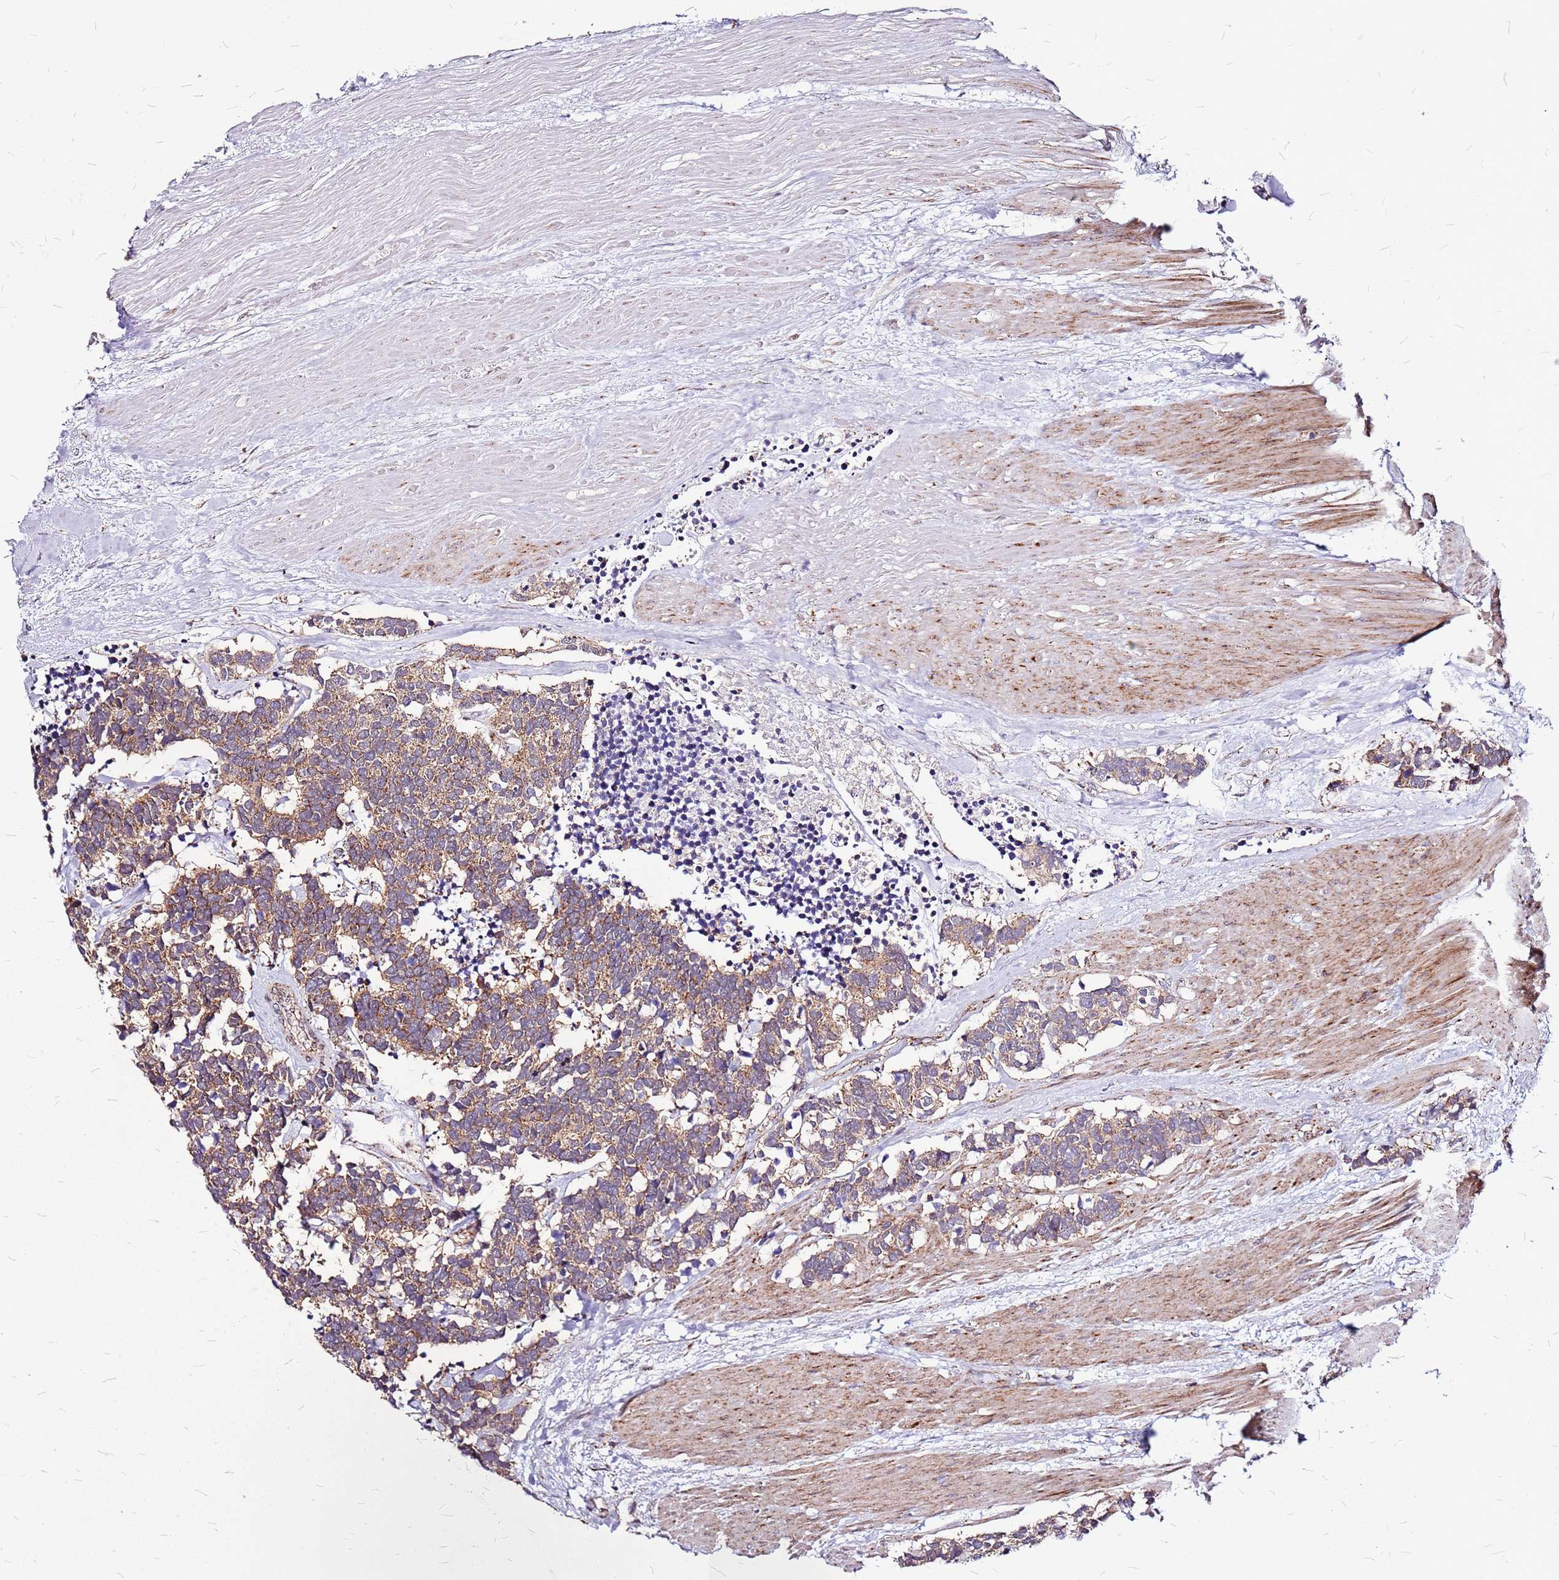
{"staining": {"intensity": "moderate", "quantity": ">75%", "location": "cytoplasmic/membranous"}, "tissue": "carcinoid", "cell_type": "Tumor cells", "image_type": "cancer", "snomed": [{"axis": "morphology", "description": "Carcinoma, NOS"}, {"axis": "morphology", "description": "Carcinoid, malignant, NOS"}, {"axis": "topography", "description": "Urinary bladder"}], "caption": "Tumor cells display medium levels of moderate cytoplasmic/membranous positivity in approximately >75% of cells in human carcinoma.", "gene": "OR51T1", "patient": {"sex": "male", "age": 57}}